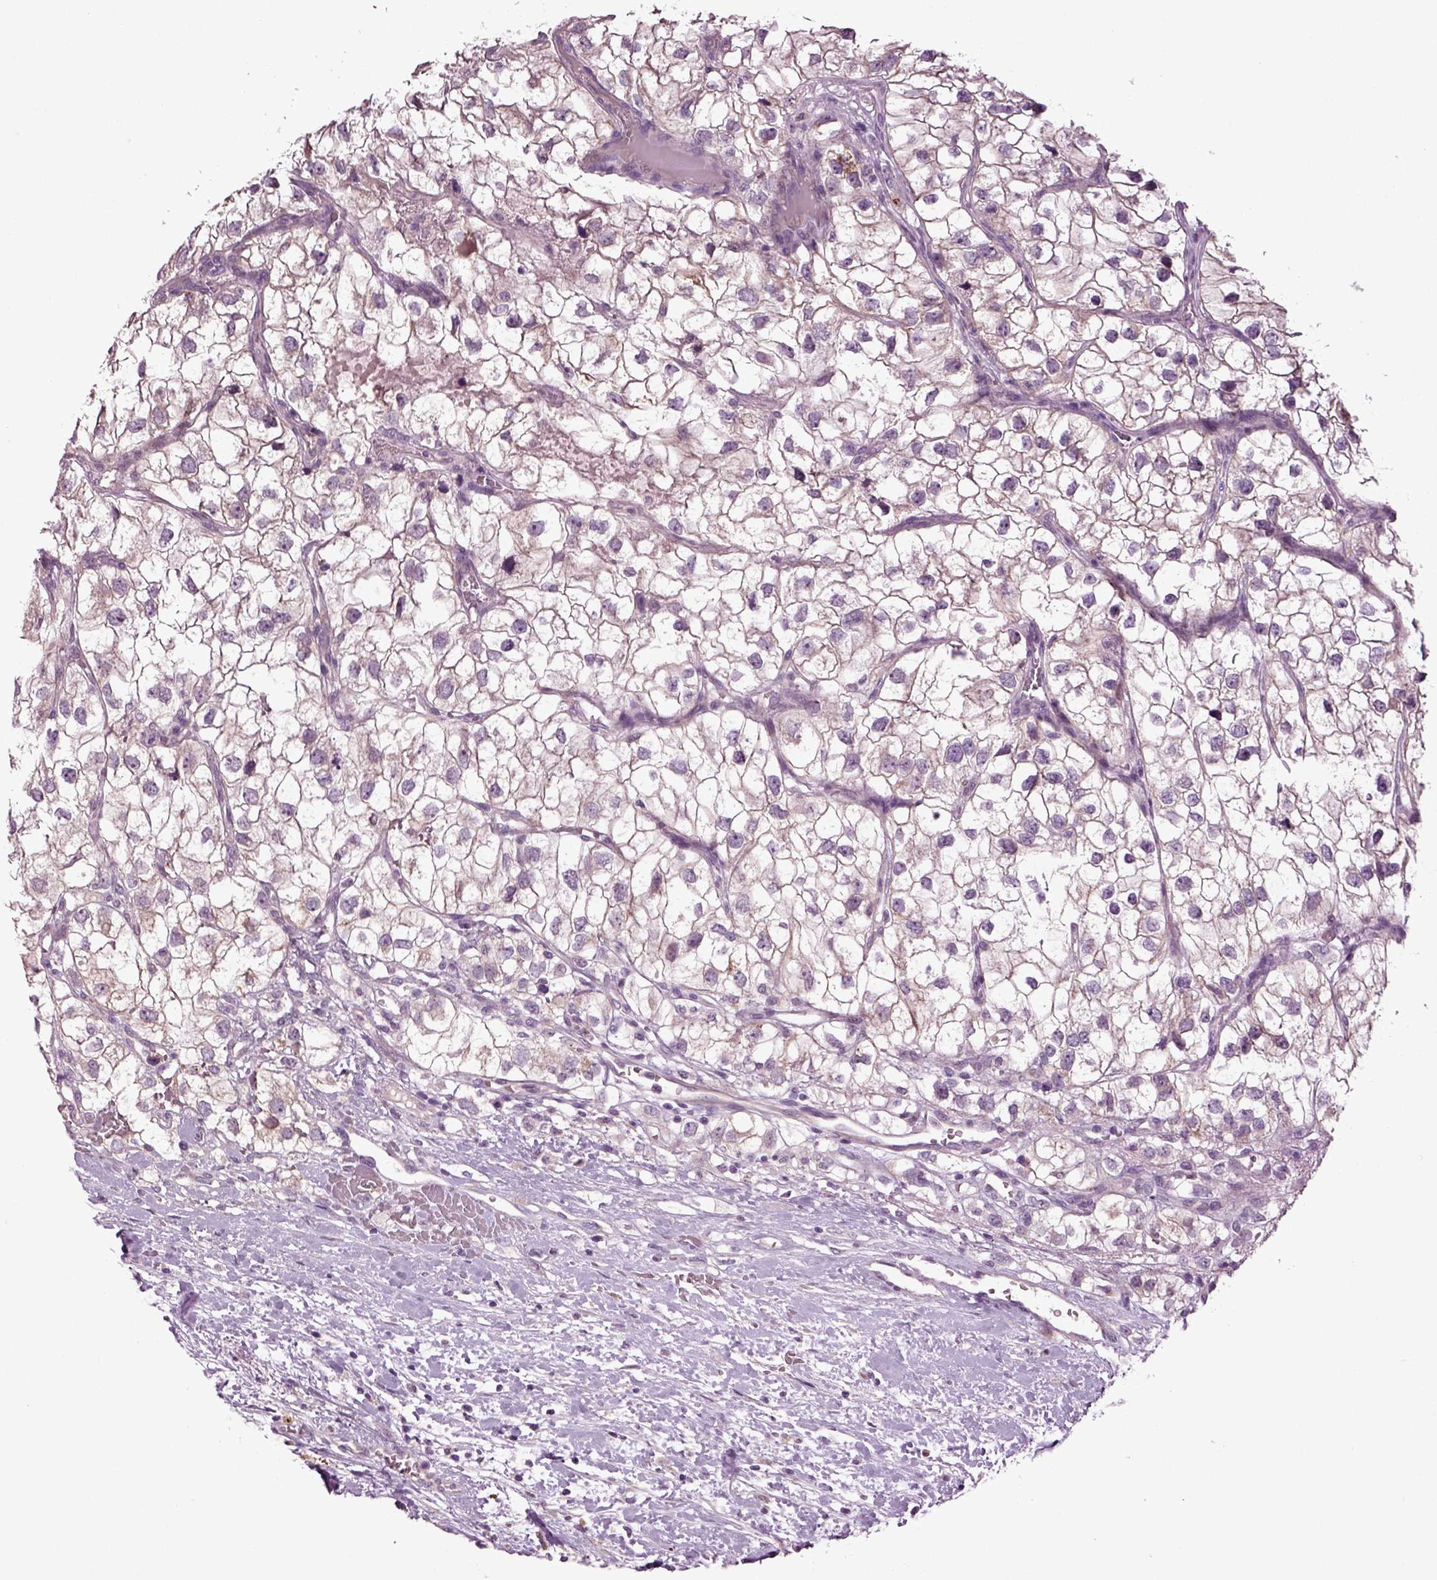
{"staining": {"intensity": "moderate", "quantity": "<25%", "location": "cytoplasmic/membranous"}, "tissue": "renal cancer", "cell_type": "Tumor cells", "image_type": "cancer", "snomed": [{"axis": "morphology", "description": "Adenocarcinoma, NOS"}, {"axis": "topography", "description": "Kidney"}], "caption": "Immunohistochemical staining of human renal cancer (adenocarcinoma) demonstrates low levels of moderate cytoplasmic/membranous protein staining in about <25% of tumor cells.", "gene": "SLC17A6", "patient": {"sex": "male", "age": 59}}